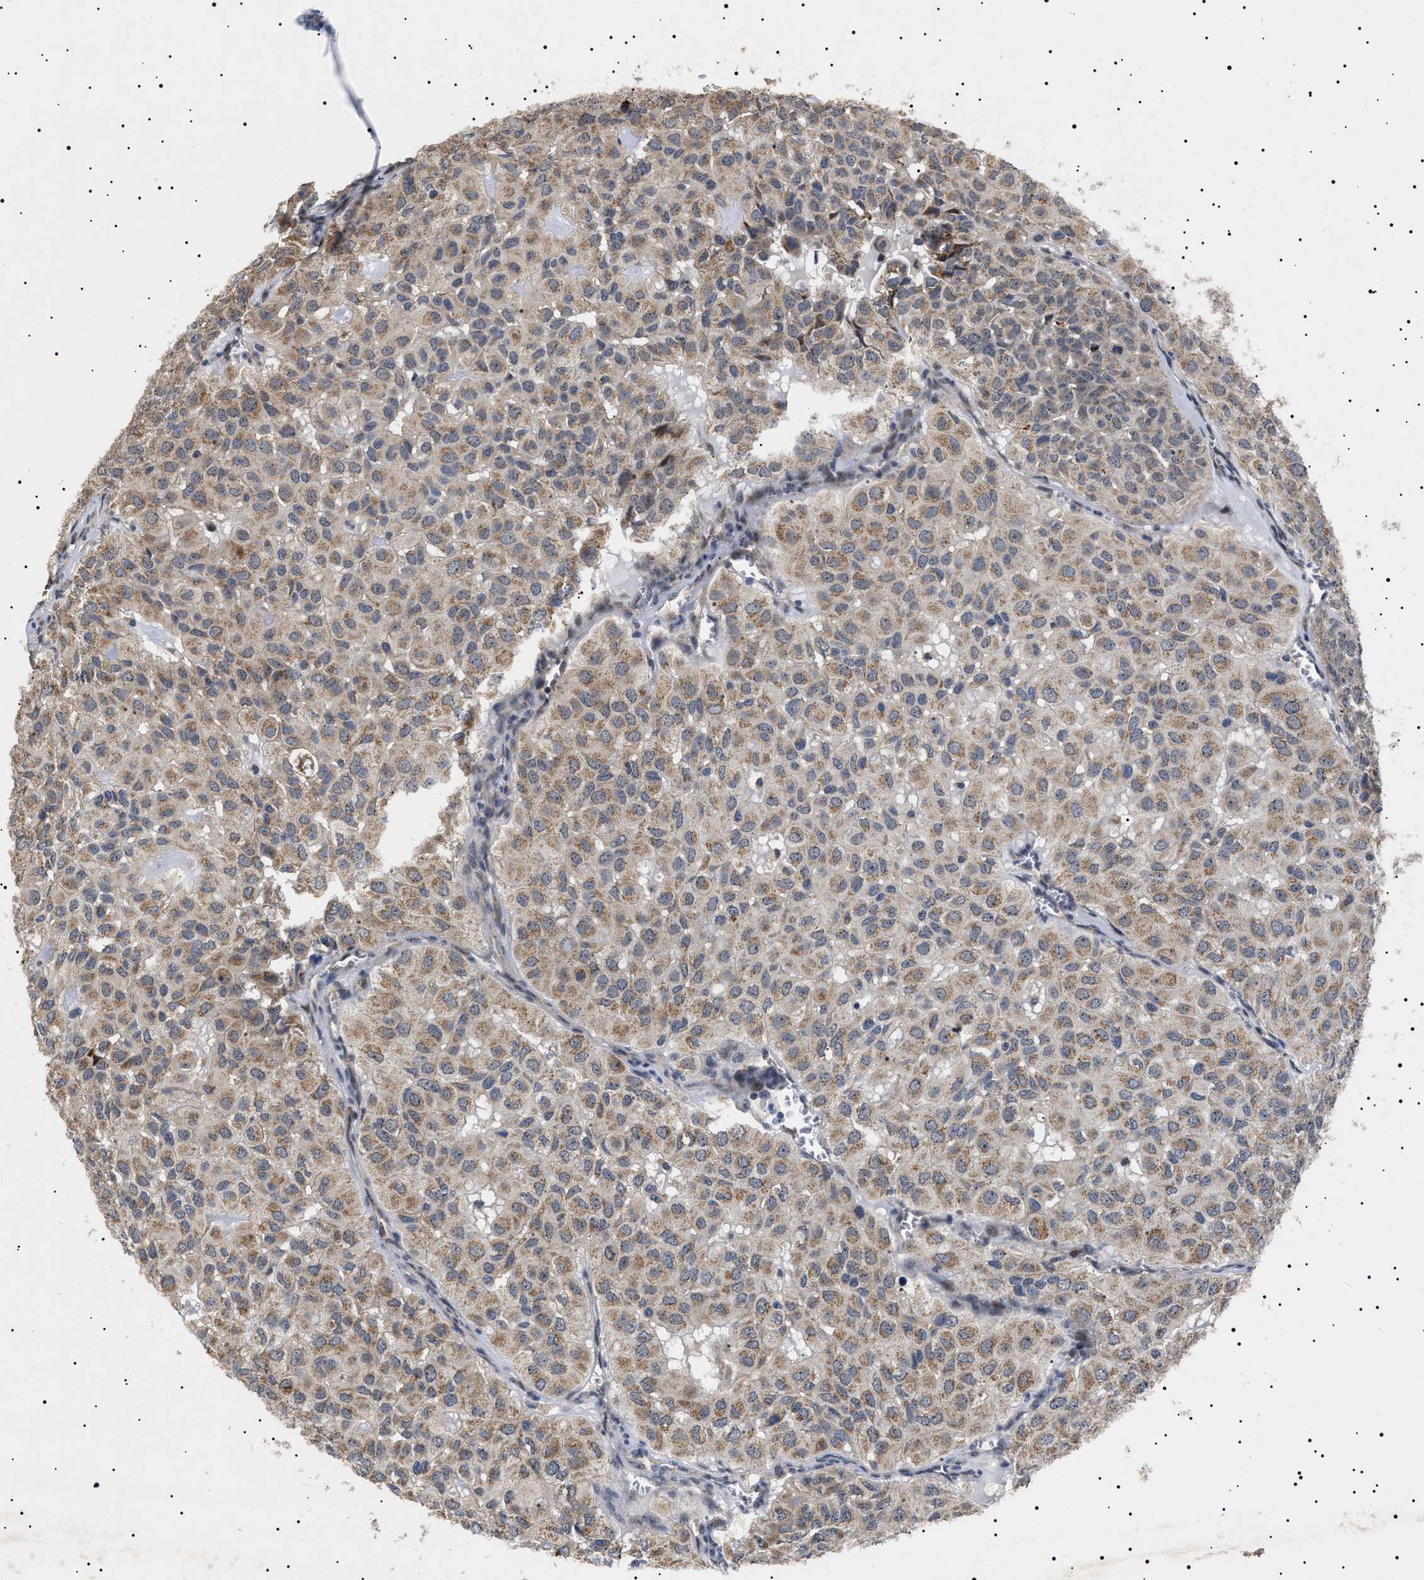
{"staining": {"intensity": "moderate", "quantity": ">75%", "location": "cytoplasmic/membranous"}, "tissue": "head and neck cancer", "cell_type": "Tumor cells", "image_type": "cancer", "snomed": [{"axis": "morphology", "description": "Adenocarcinoma, NOS"}, {"axis": "topography", "description": "Salivary gland, NOS"}, {"axis": "topography", "description": "Head-Neck"}], "caption": "Head and neck adenocarcinoma tissue displays moderate cytoplasmic/membranous staining in about >75% of tumor cells, visualized by immunohistochemistry. Immunohistochemistry stains the protein of interest in brown and the nuclei are stained blue.", "gene": "RAB34", "patient": {"sex": "female", "age": 76}}